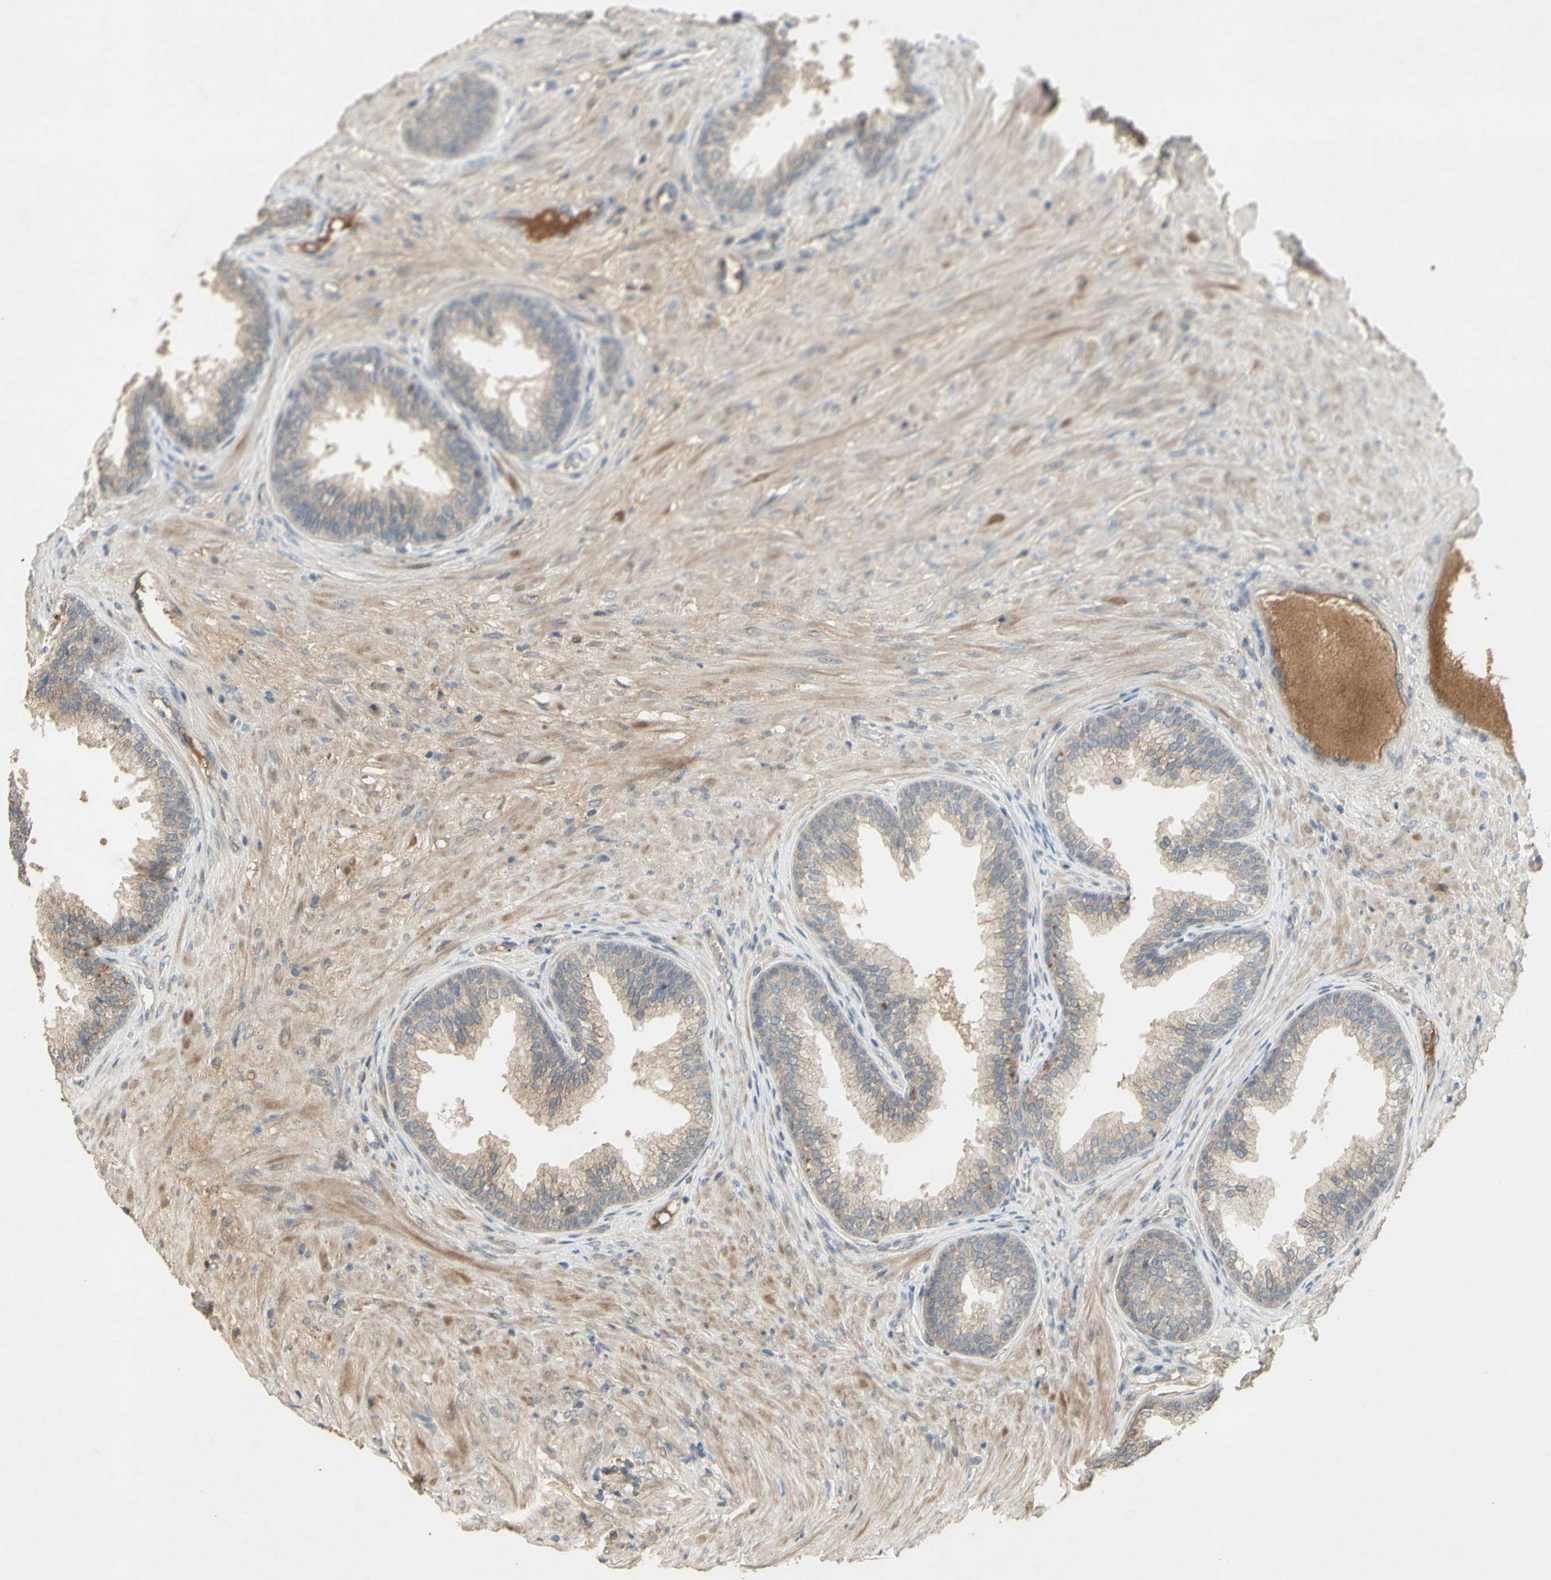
{"staining": {"intensity": "moderate", "quantity": ">75%", "location": "cytoplasmic/membranous"}, "tissue": "prostate", "cell_type": "Glandular cells", "image_type": "normal", "snomed": [{"axis": "morphology", "description": "Normal tissue, NOS"}, {"axis": "topography", "description": "Prostate"}], "caption": "Glandular cells demonstrate medium levels of moderate cytoplasmic/membranous expression in about >75% of cells in normal human prostate.", "gene": "NRG4", "patient": {"sex": "male", "age": 76}}